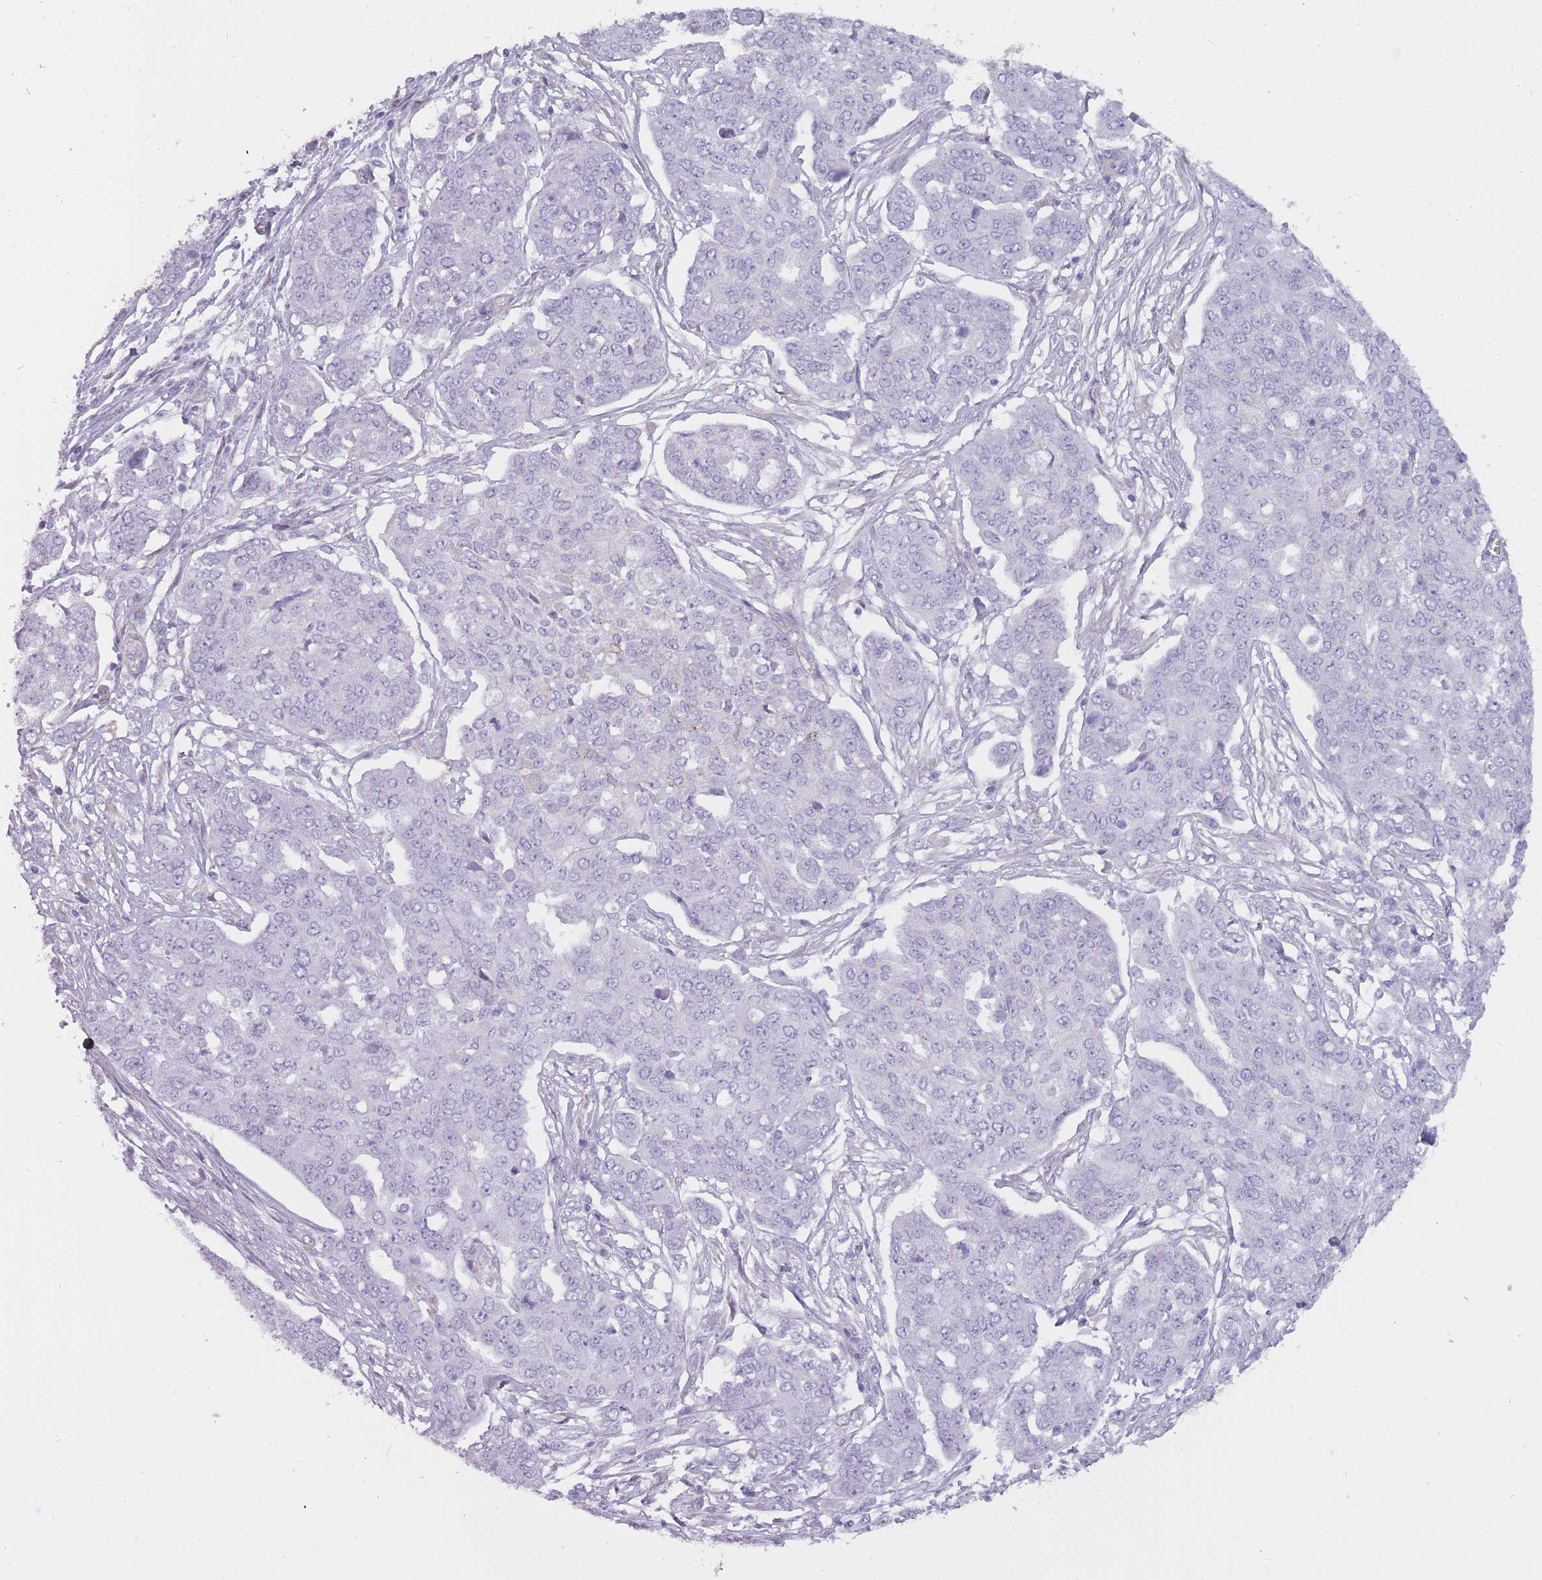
{"staining": {"intensity": "negative", "quantity": "none", "location": "none"}, "tissue": "ovarian cancer", "cell_type": "Tumor cells", "image_type": "cancer", "snomed": [{"axis": "morphology", "description": "Cystadenocarcinoma, serous, NOS"}, {"axis": "topography", "description": "Soft tissue"}, {"axis": "topography", "description": "Ovary"}], "caption": "There is no significant expression in tumor cells of ovarian cancer.", "gene": "PGRMC2", "patient": {"sex": "female", "age": 57}}